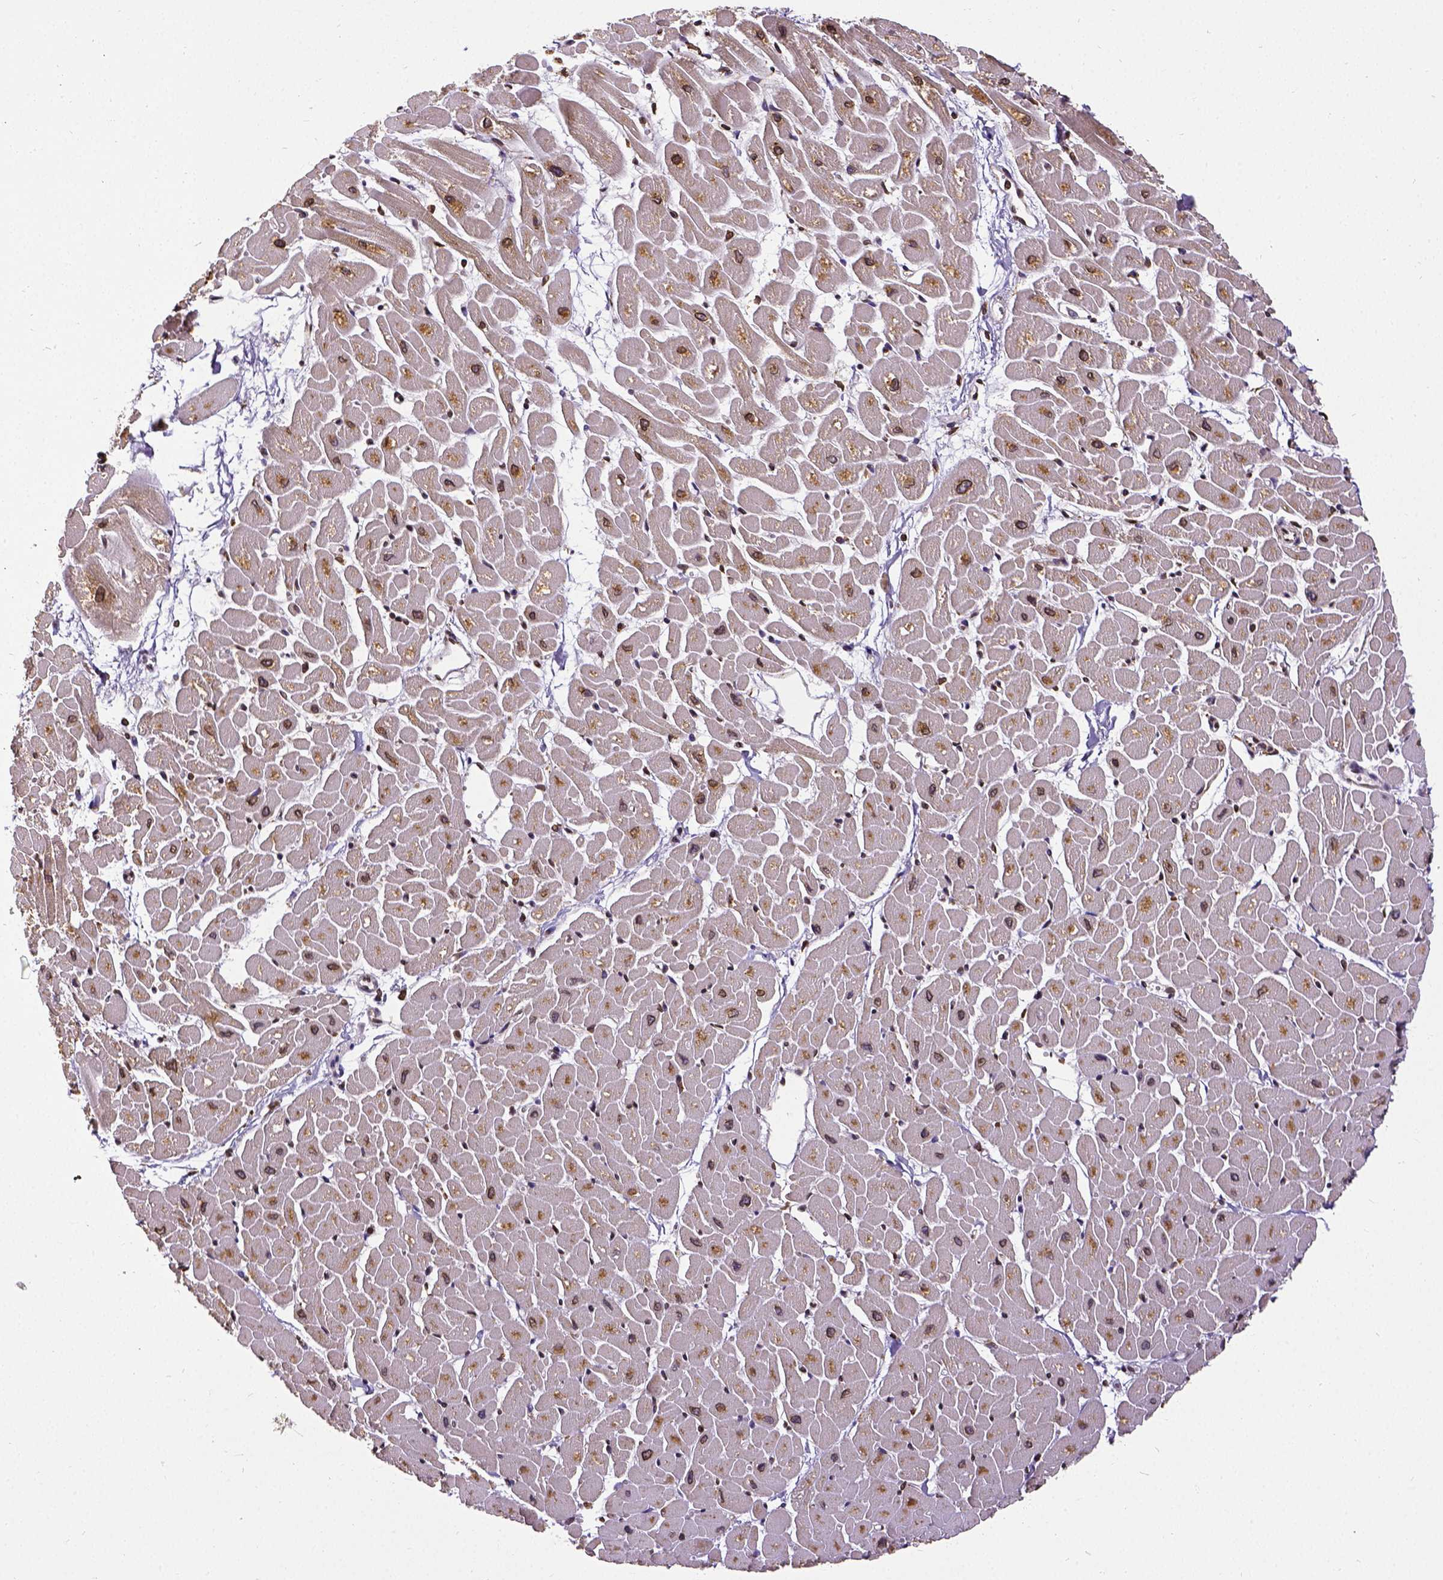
{"staining": {"intensity": "strong", "quantity": ">75%", "location": "cytoplasmic/membranous,nuclear"}, "tissue": "heart muscle", "cell_type": "Cardiomyocytes", "image_type": "normal", "snomed": [{"axis": "morphology", "description": "Normal tissue, NOS"}, {"axis": "topography", "description": "Heart"}], "caption": "The image displays a brown stain indicating the presence of a protein in the cytoplasmic/membranous,nuclear of cardiomyocytes in heart muscle. (brown staining indicates protein expression, while blue staining denotes nuclei).", "gene": "MTDH", "patient": {"sex": "male", "age": 57}}